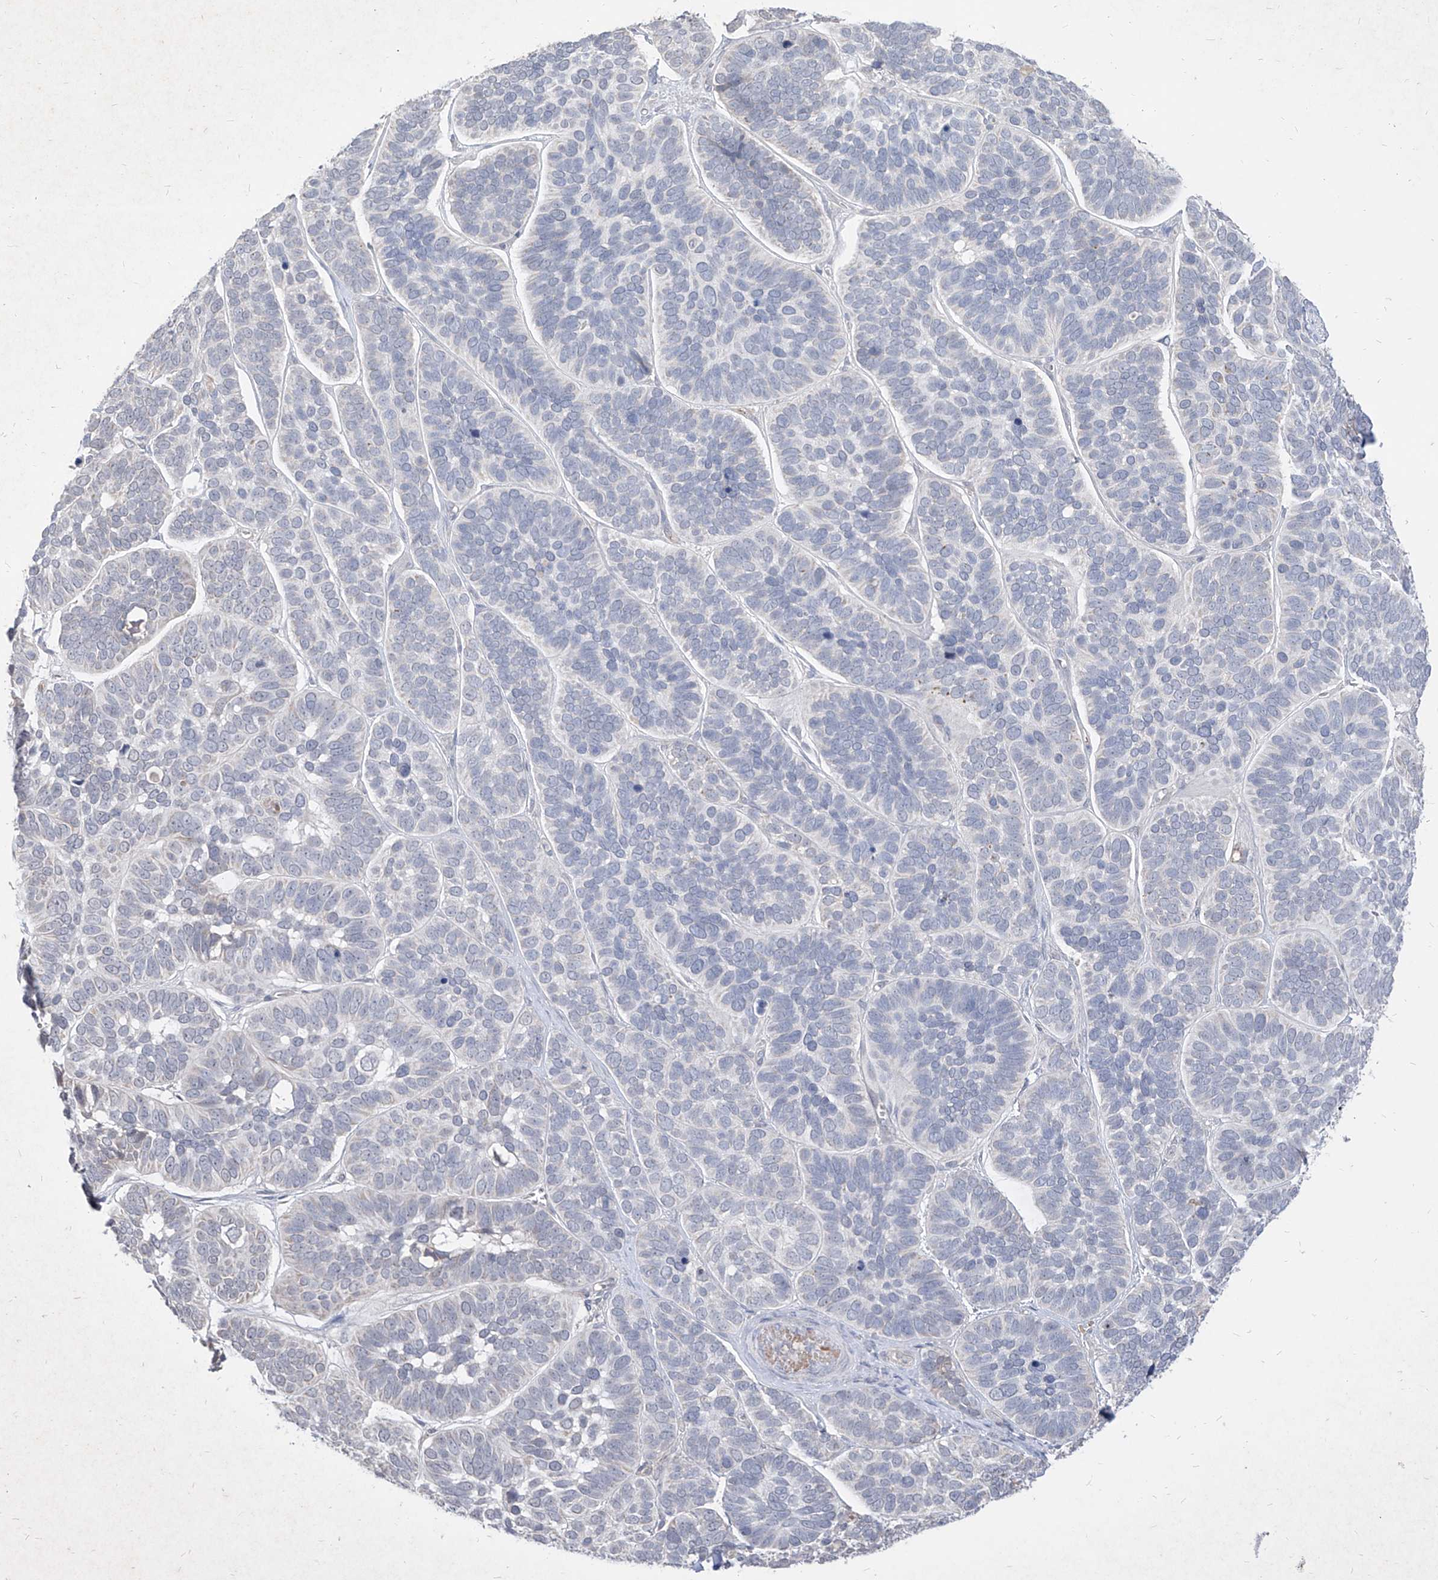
{"staining": {"intensity": "weak", "quantity": "<25%", "location": "cytoplasmic/membranous"}, "tissue": "skin cancer", "cell_type": "Tumor cells", "image_type": "cancer", "snomed": [{"axis": "morphology", "description": "Basal cell carcinoma"}, {"axis": "topography", "description": "Skin"}], "caption": "The photomicrograph shows no staining of tumor cells in skin basal cell carcinoma. (Immunohistochemistry, brightfield microscopy, high magnification).", "gene": "C4A", "patient": {"sex": "male", "age": 62}}